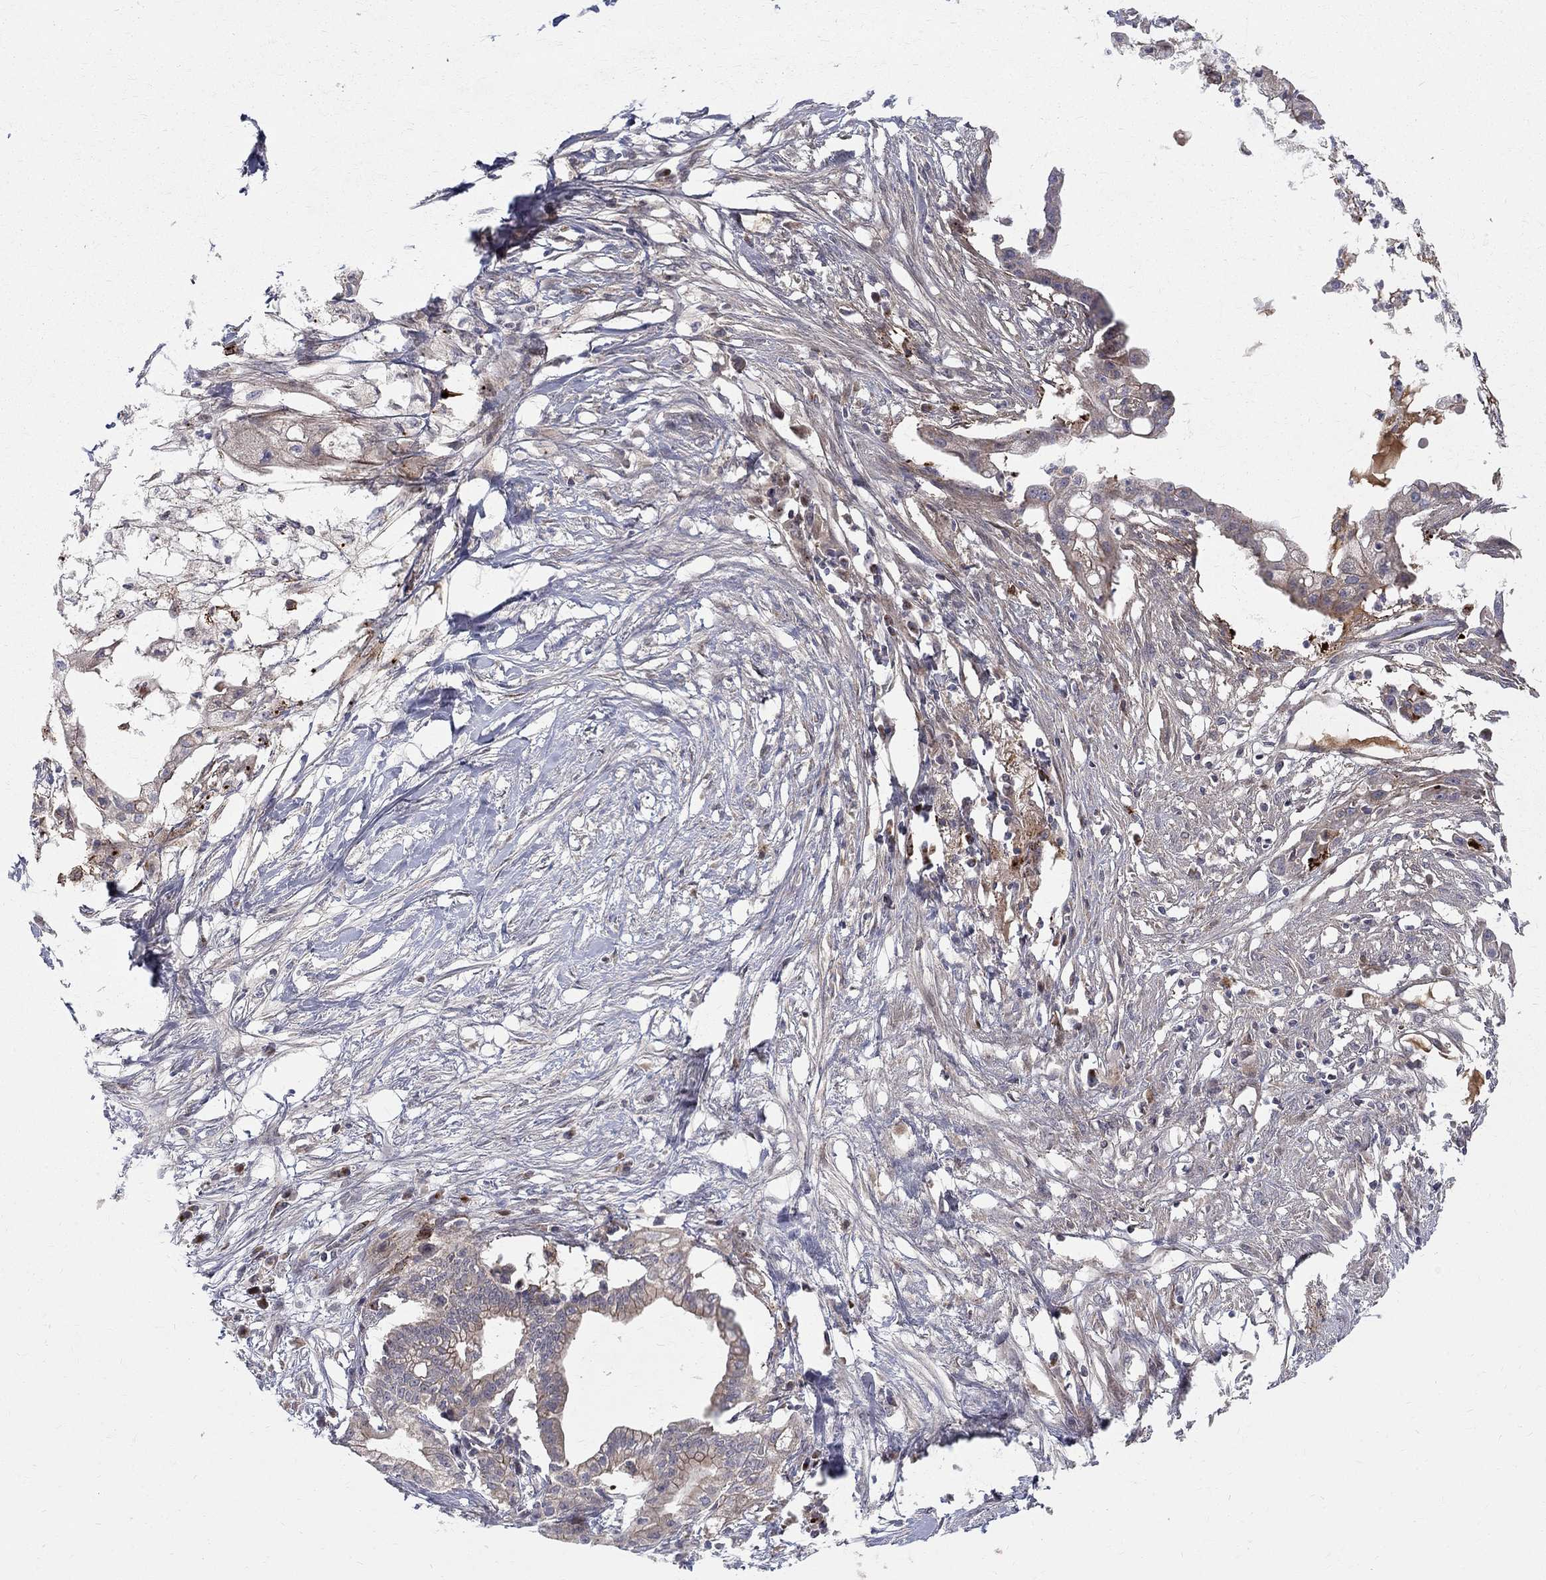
{"staining": {"intensity": "moderate", "quantity": "<25%", "location": "cytoplasmic/membranous"}, "tissue": "pancreatic cancer", "cell_type": "Tumor cells", "image_type": "cancer", "snomed": [{"axis": "morphology", "description": "Normal tissue, NOS"}, {"axis": "morphology", "description": "Adenocarcinoma, NOS"}, {"axis": "topography", "description": "Pancreas"}], "caption": "Protein analysis of pancreatic cancer (adenocarcinoma) tissue shows moderate cytoplasmic/membranous staining in about <25% of tumor cells.", "gene": "WDR19", "patient": {"sex": "female", "age": 58}}